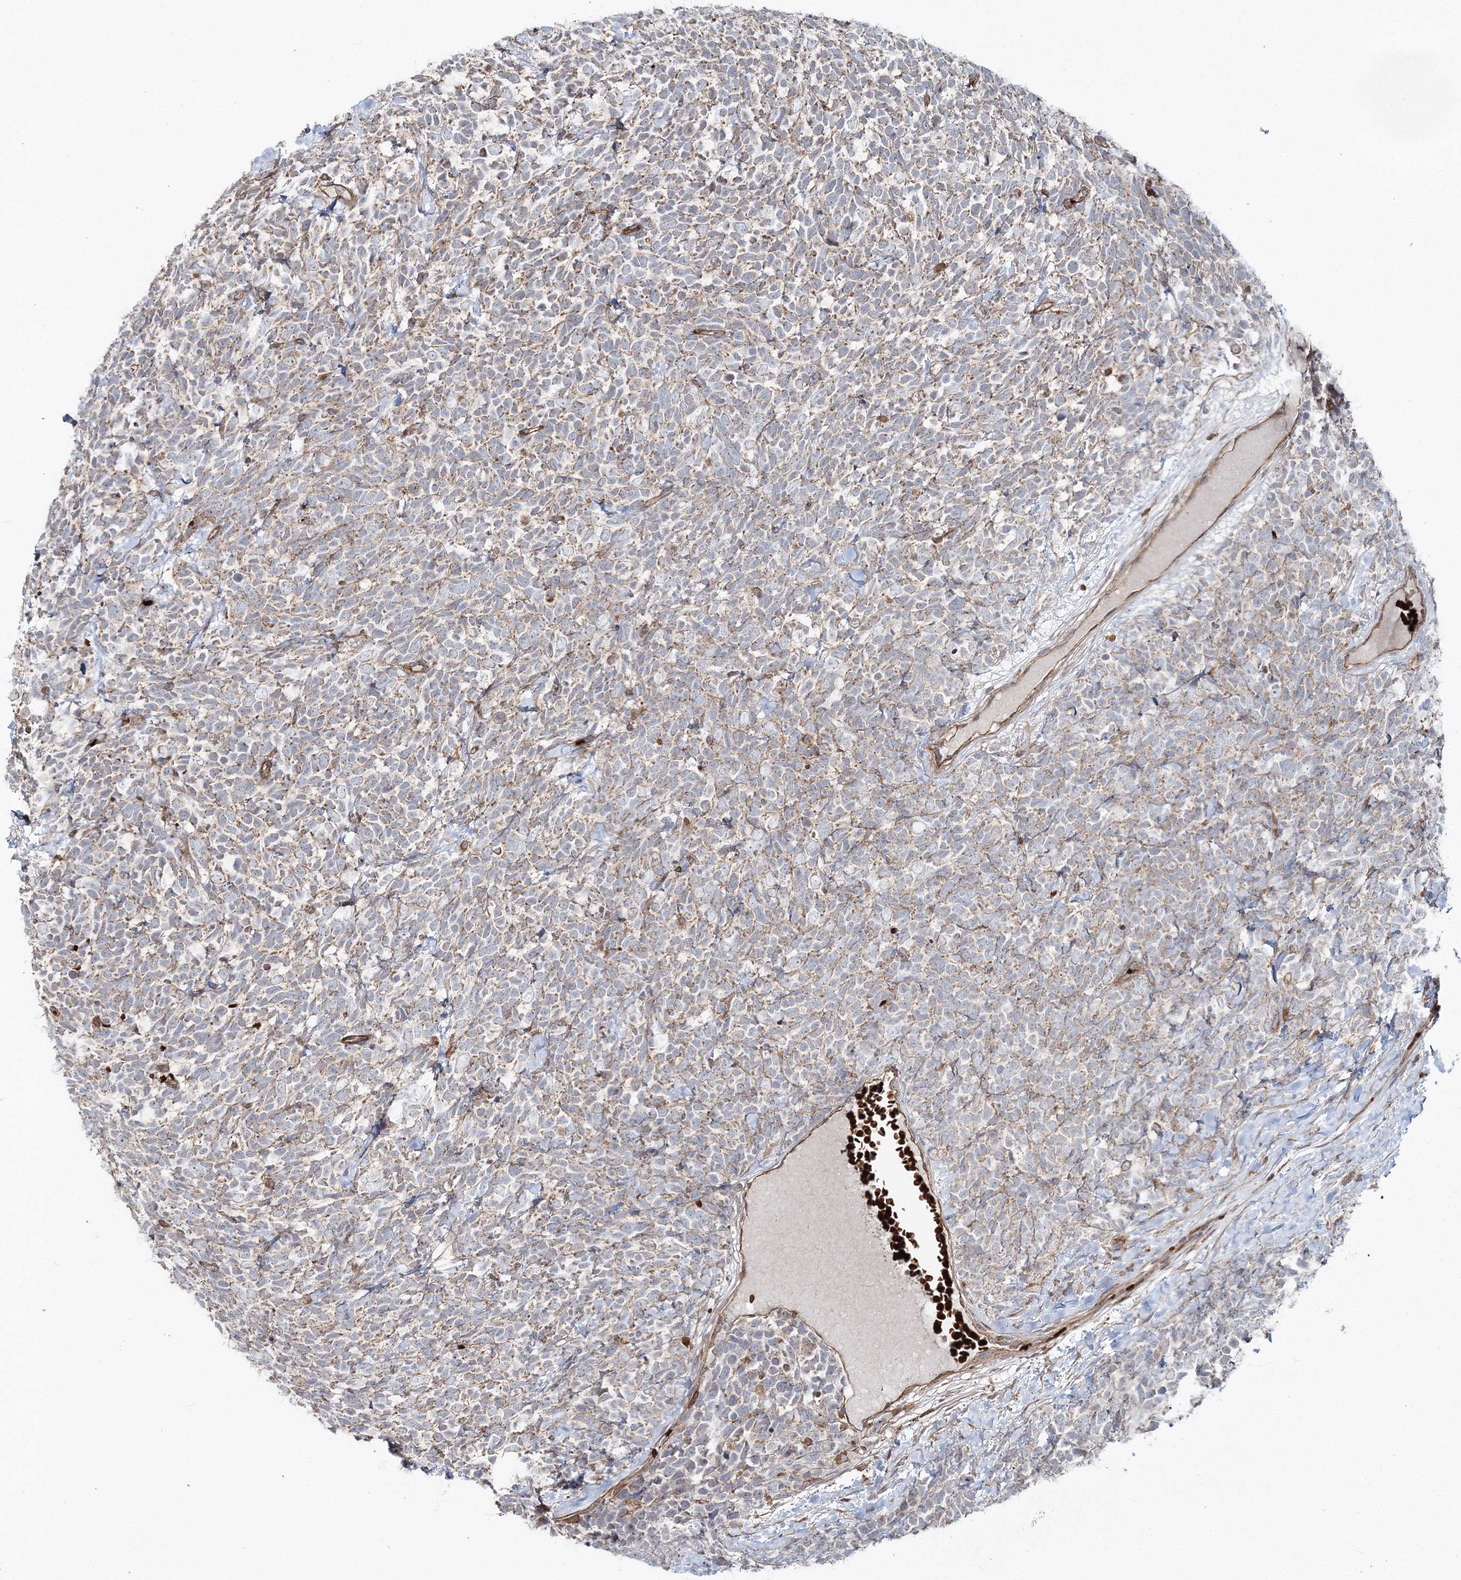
{"staining": {"intensity": "weak", "quantity": "<25%", "location": "cytoplasmic/membranous"}, "tissue": "urothelial cancer", "cell_type": "Tumor cells", "image_type": "cancer", "snomed": [{"axis": "morphology", "description": "Urothelial carcinoma, High grade"}, {"axis": "topography", "description": "Urinary bladder"}], "caption": "IHC photomicrograph of human urothelial cancer stained for a protein (brown), which exhibits no positivity in tumor cells.", "gene": "PCBD2", "patient": {"sex": "female", "age": 82}}